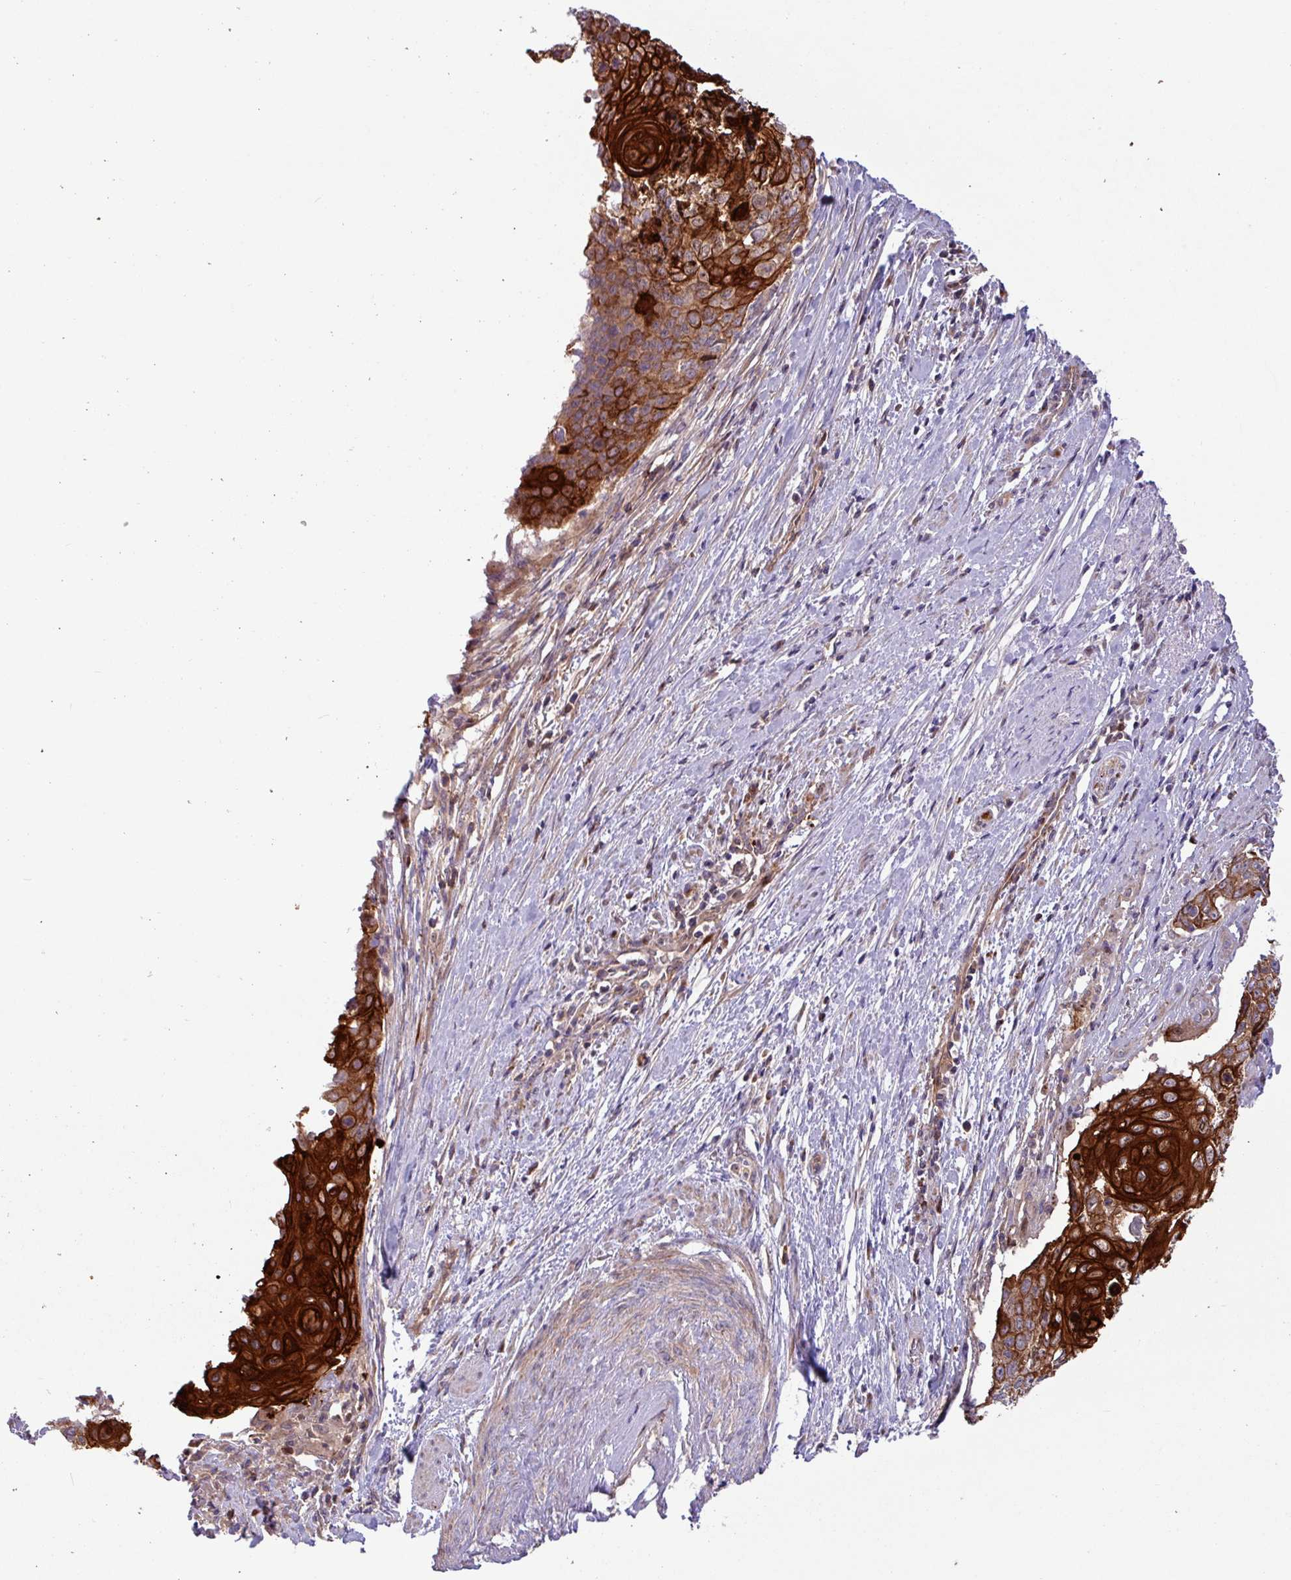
{"staining": {"intensity": "strong", "quantity": ">75%", "location": "cytoplasmic/membranous"}, "tissue": "cervical cancer", "cell_type": "Tumor cells", "image_type": "cancer", "snomed": [{"axis": "morphology", "description": "Squamous cell carcinoma, NOS"}, {"axis": "topography", "description": "Cervix"}], "caption": "Immunohistochemical staining of cervical cancer displays strong cytoplasmic/membranous protein staining in about >75% of tumor cells. The staining was performed using DAB (3,3'-diaminobenzidine) to visualize the protein expression in brown, while the nuclei were stained in blue with hematoxylin (Magnification: 20x).", "gene": "CNTRL", "patient": {"sex": "female", "age": 39}}